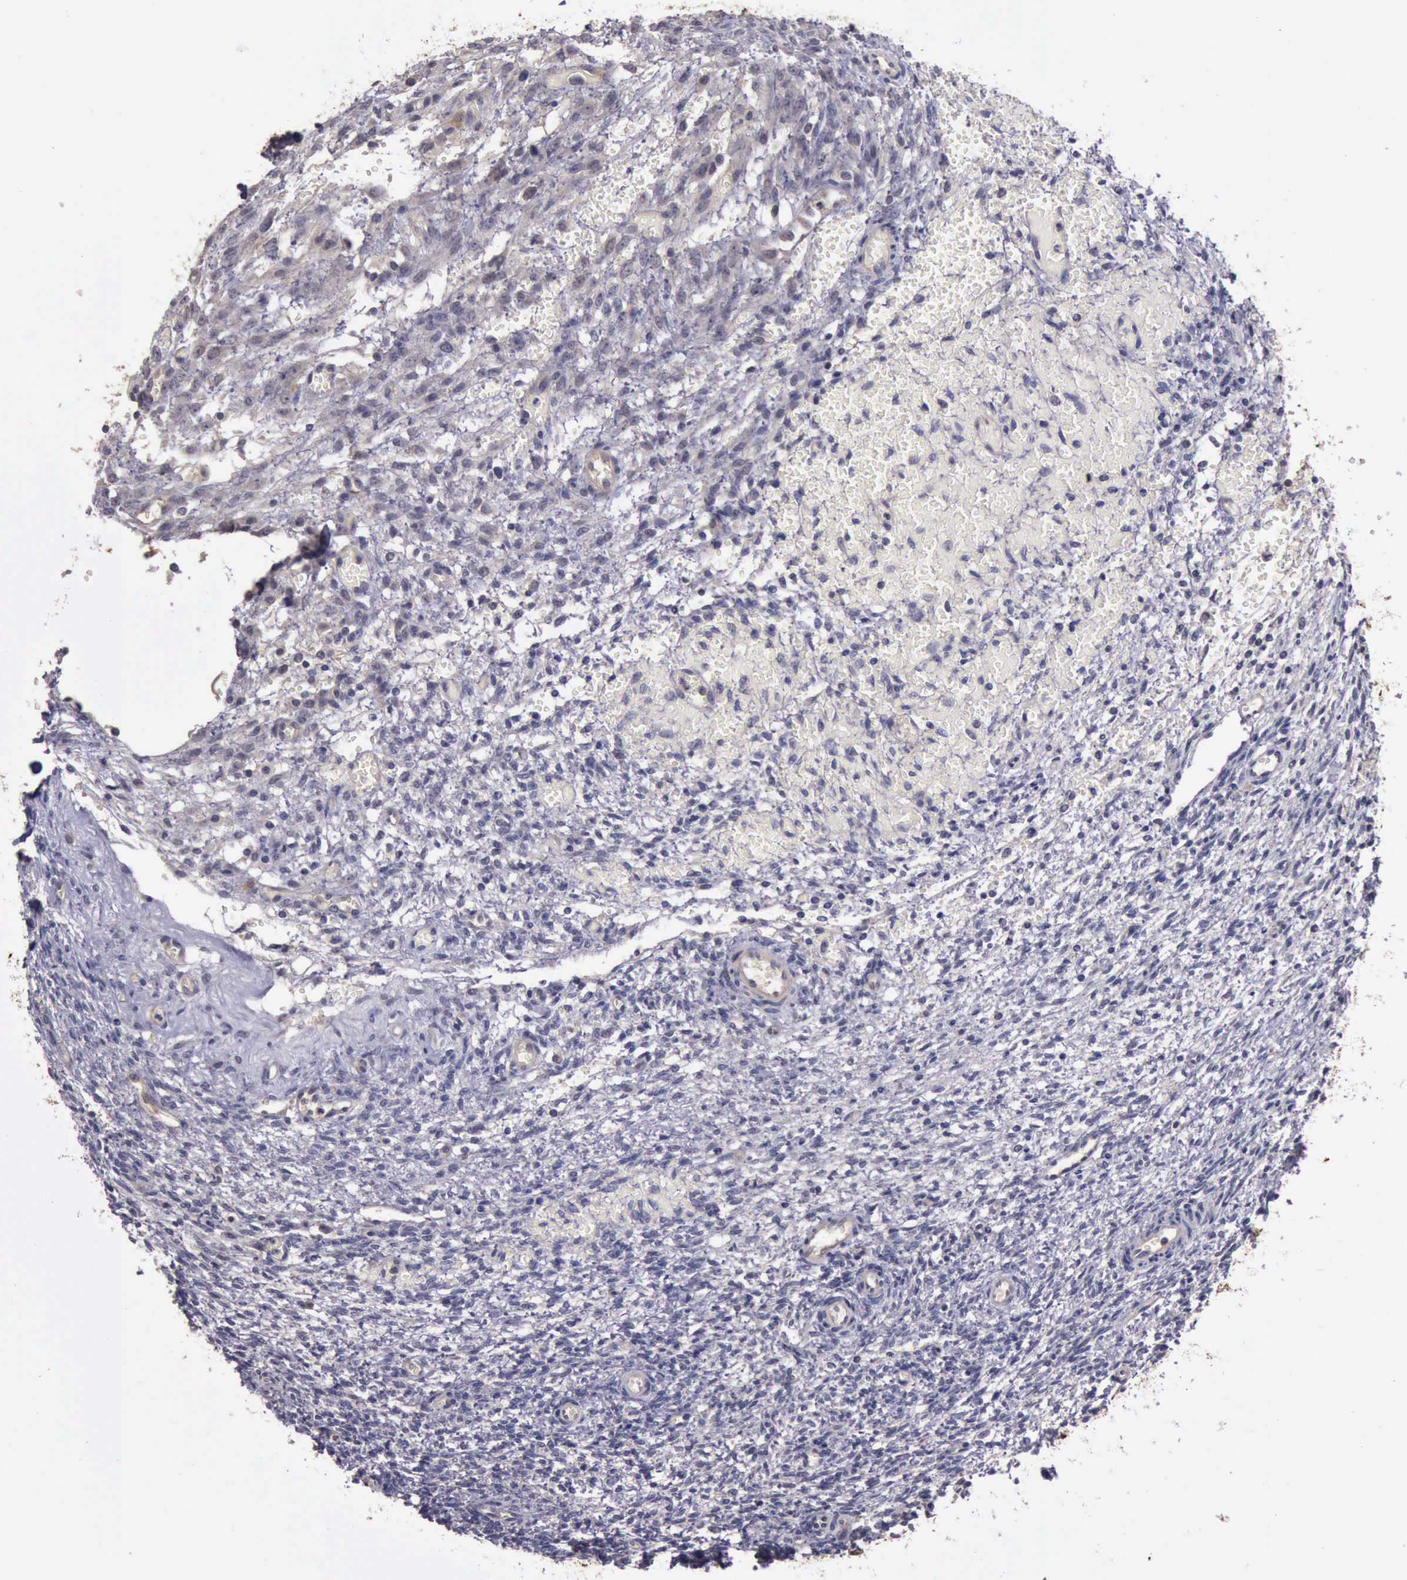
{"staining": {"intensity": "negative", "quantity": "none", "location": "none"}, "tissue": "ovary", "cell_type": "Ovarian stroma cells", "image_type": "normal", "snomed": [{"axis": "morphology", "description": "Normal tissue, NOS"}, {"axis": "topography", "description": "Ovary"}], "caption": "This is an immunohistochemistry (IHC) photomicrograph of normal ovary. There is no positivity in ovarian stroma cells.", "gene": "RAB39B", "patient": {"sex": "female", "age": 39}}